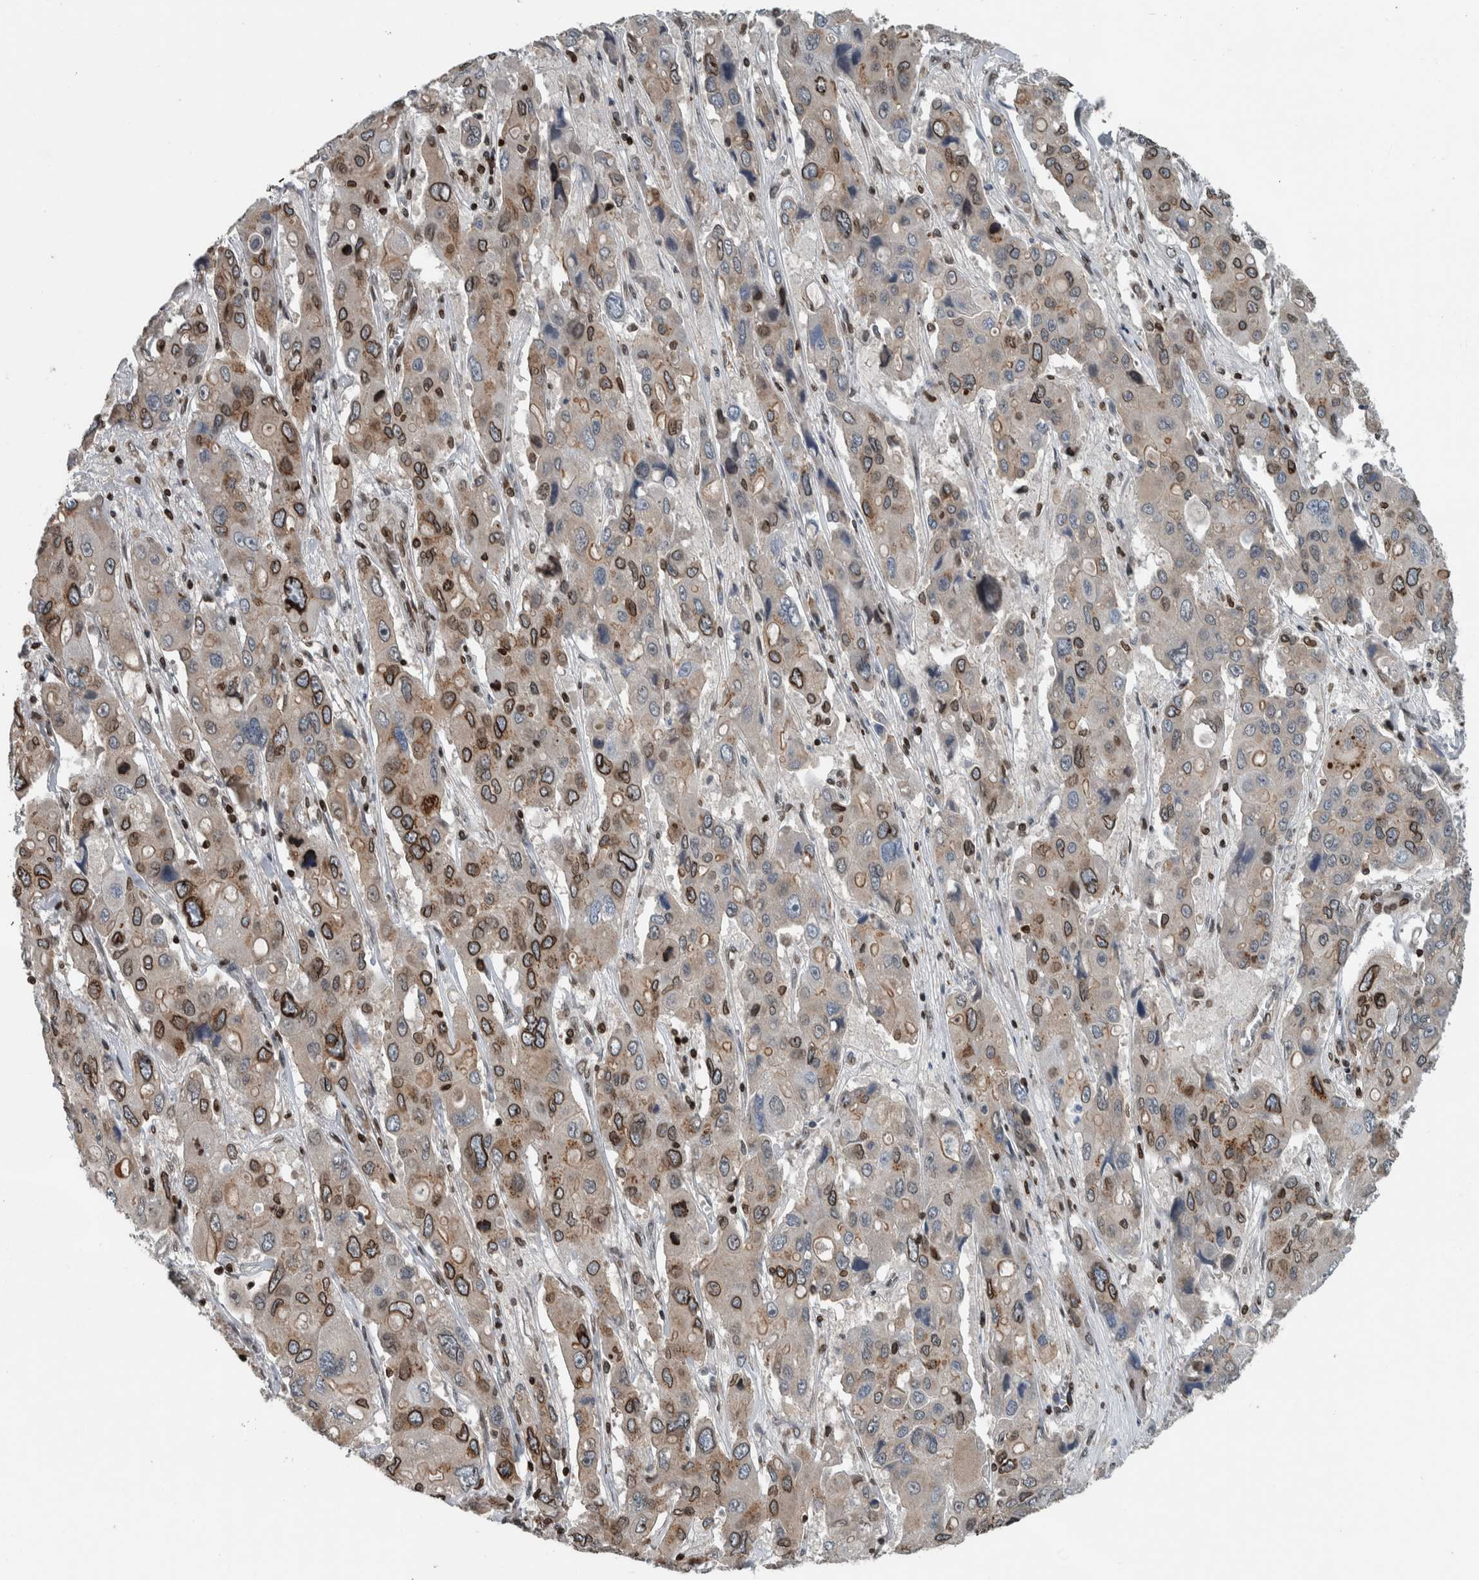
{"staining": {"intensity": "moderate", "quantity": "25%-75%", "location": "cytoplasmic/membranous,nuclear"}, "tissue": "liver cancer", "cell_type": "Tumor cells", "image_type": "cancer", "snomed": [{"axis": "morphology", "description": "Cholangiocarcinoma"}, {"axis": "topography", "description": "Liver"}], "caption": "Moderate cytoplasmic/membranous and nuclear positivity is seen in about 25%-75% of tumor cells in liver cancer.", "gene": "FAM135B", "patient": {"sex": "male", "age": 67}}